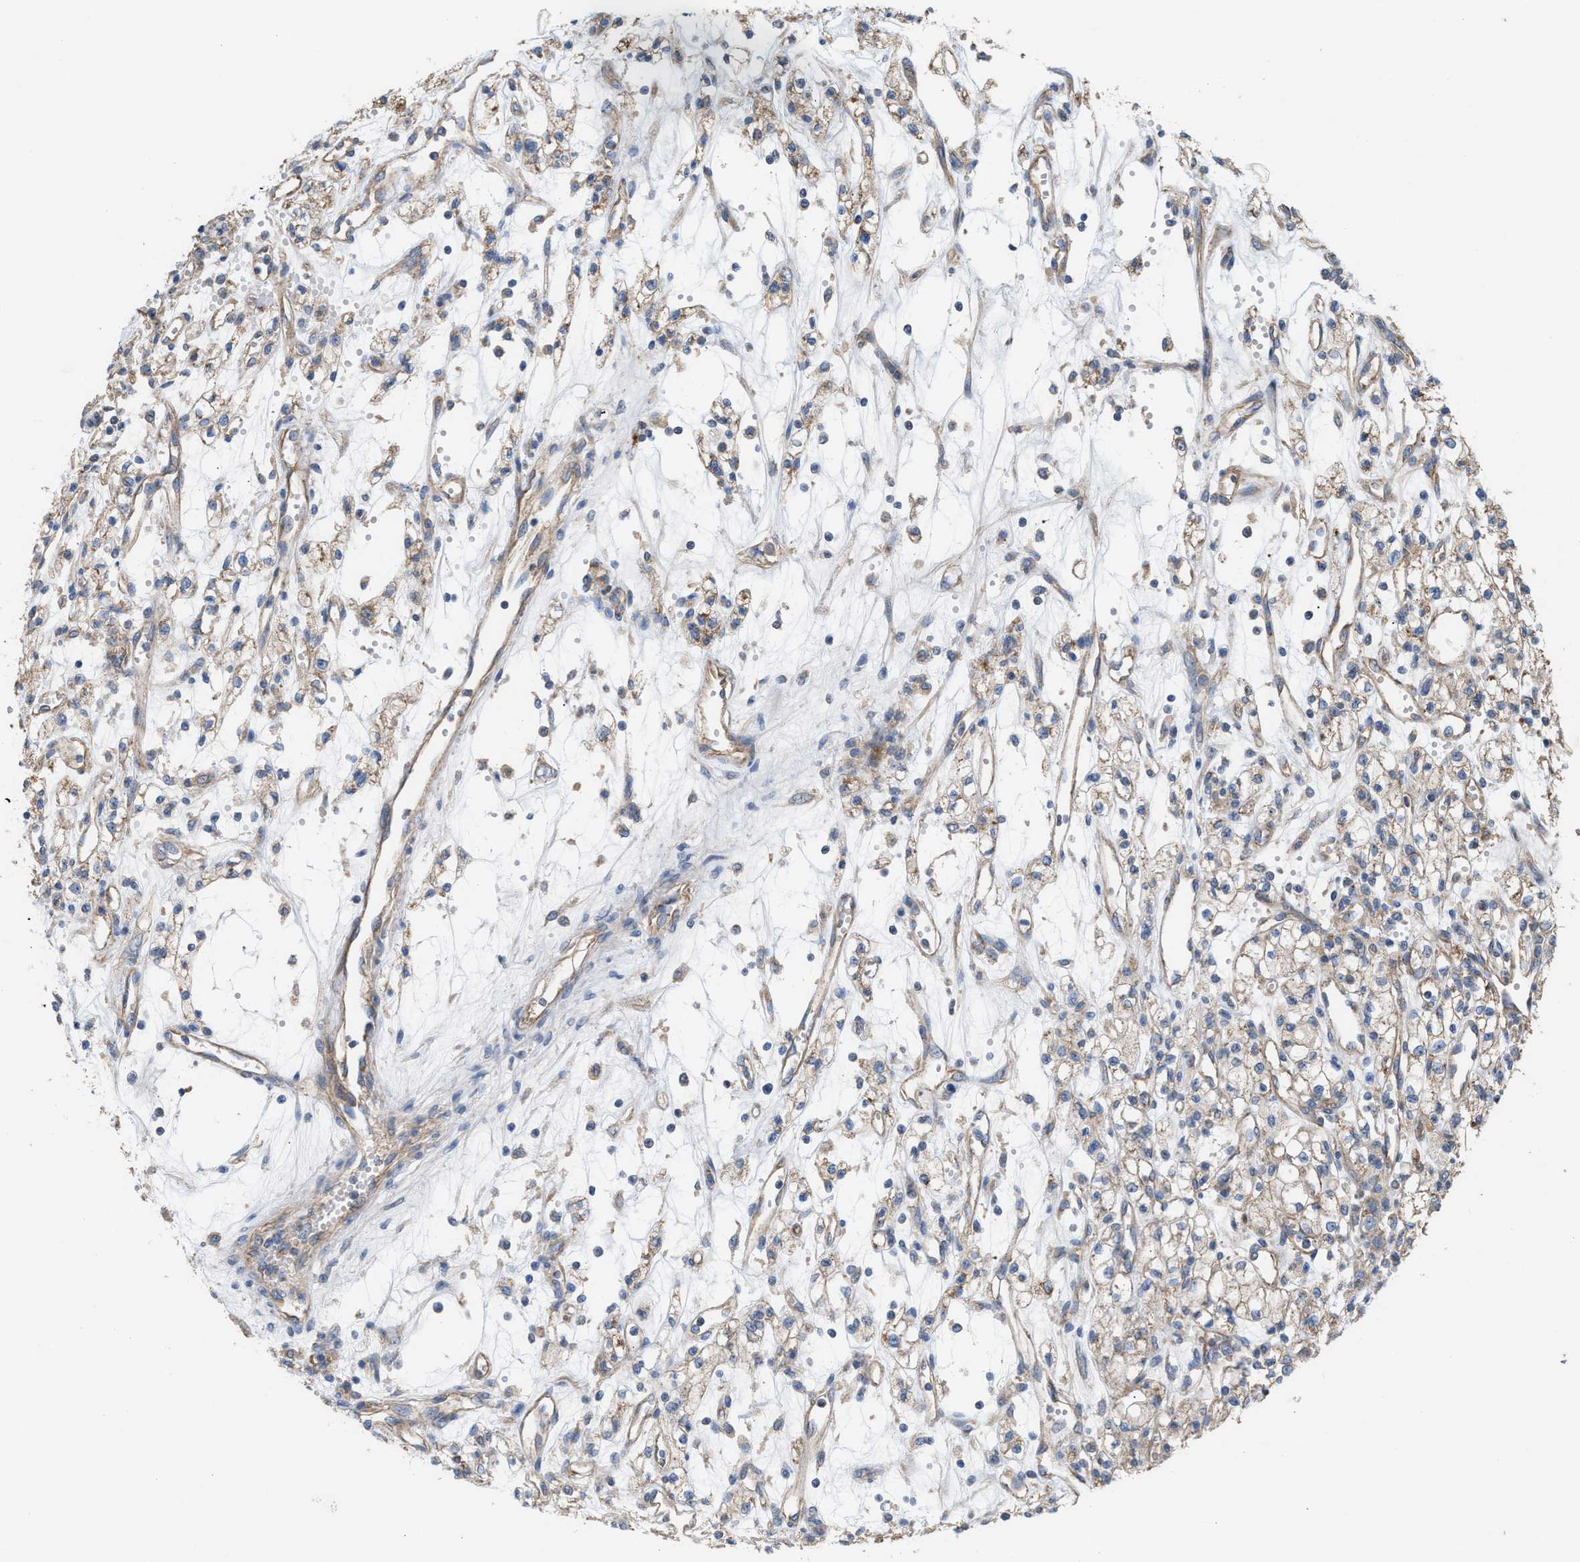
{"staining": {"intensity": "weak", "quantity": ">75%", "location": "cytoplasmic/membranous"}, "tissue": "renal cancer", "cell_type": "Tumor cells", "image_type": "cancer", "snomed": [{"axis": "morphology", "description": "Adenocarcinoma, NOS"}, {"axis": "topography", "description": "Kidney"}], "caption": "Approximately >75% of tumor cells in human renal cancer (adenocarcinoma) demonstrate weak cytoplasmic/membranous protein positivity as visualized by brown immunohistochemical staining.", "gene": "OXSM", "patient": {"sex": "male", "age": 59}}